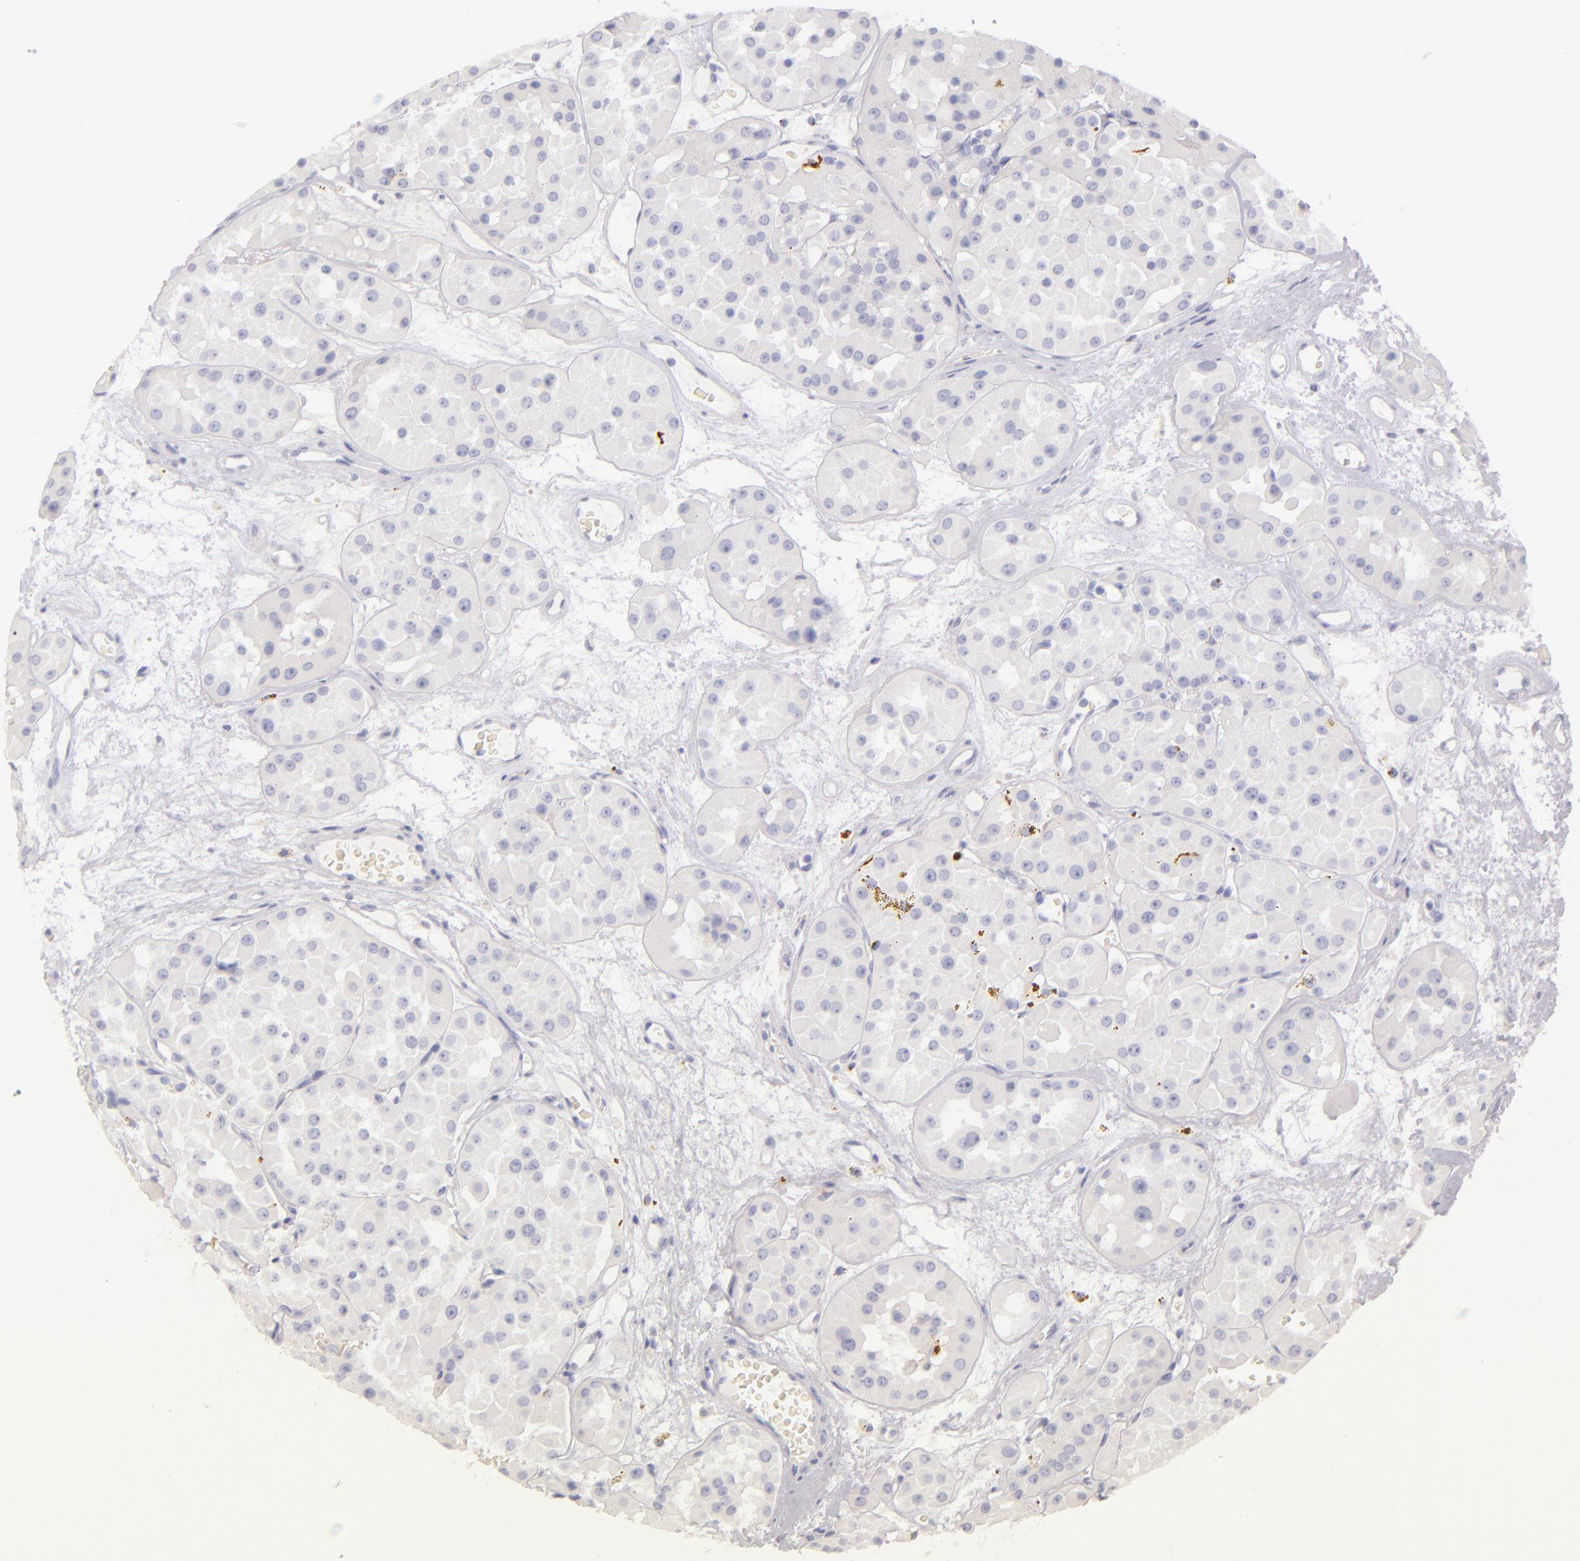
{"staining": {"intensity": "negative", "quantity": "none", "location": "none"}, "tissue": "renal cancer", "cell_type": "Tumor cells", "image_type": "cancer", "snomed": [{"axis": "morphology", "description": "Adenocarcinoma, uncertain malignant potential"}, {"axis": "topography", "description": "Kidney"}], "caption": "Protein analysis of adenocarcinoma,  uncertain malignant potential (renal) reveals no significant expression in tumor cells.", "gene": "CD207", "patient": {"sex": "male", "age": 63}}